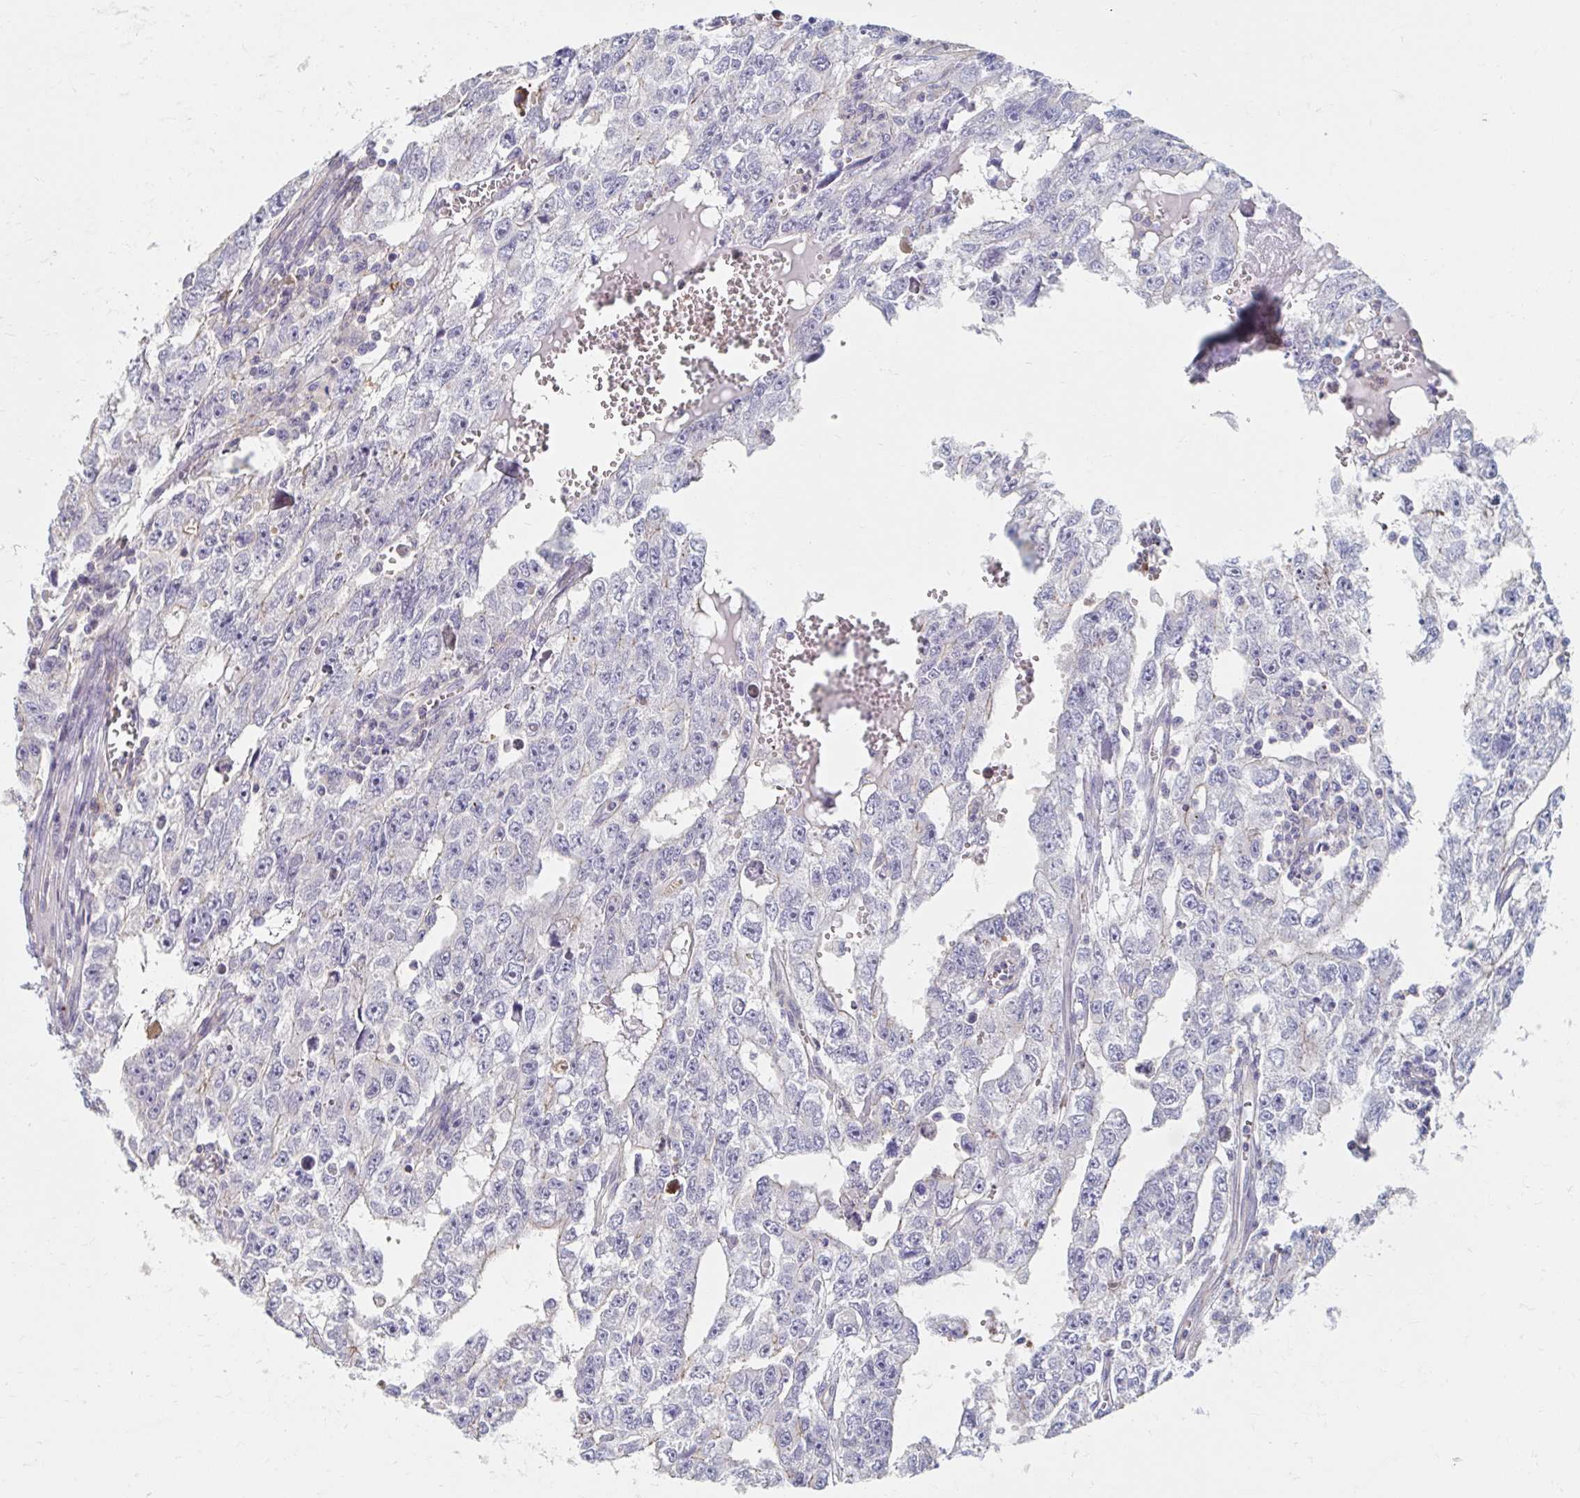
{"staining": {"intensity": "negative", "quantity": "none", "location": "none"}, "tissue": "testis cancer", "cell_type": "Tumor cells", "image_type": "cancer", "snomed": [{"axis": "morphology", "description": "Carcinoma, Embryonal, NOS"}, {"axis": "topography", "description": "Testis"}], "caption": "Tumor cells show no significant positivity in testis cancer.", "gene": "MYLK2", "patient": {"sex": "male", "age": 20}}